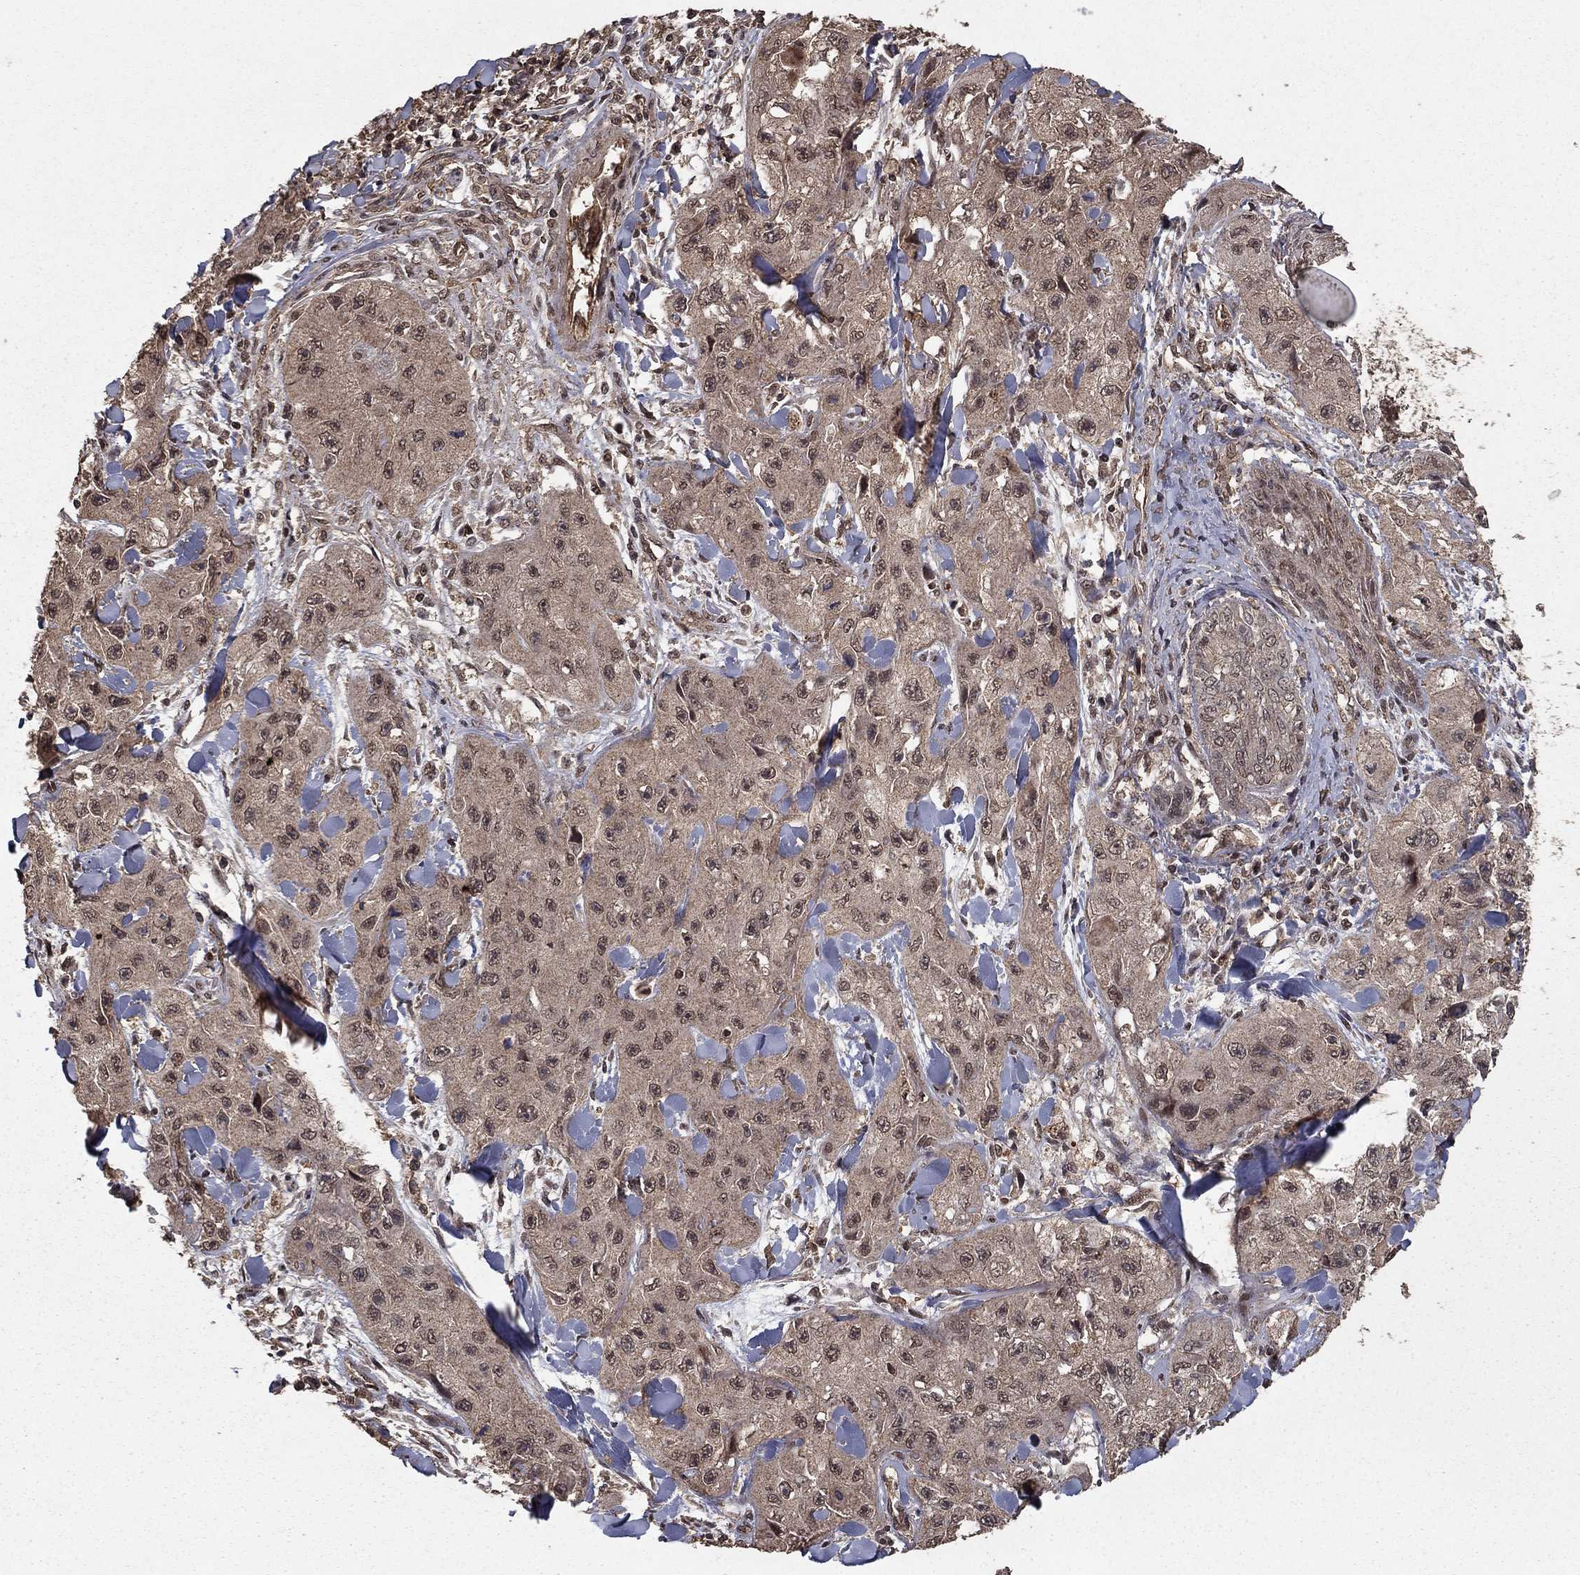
{"staining": {"intensity": "weak", "quantity": "25%-75%", "location": "cytoplasmic/membranous"}, "tissue": "skin cancer", "cell_type": "Tumor cells", "image_type": "cancer", "snomed": [{"axis": "morphology", "description": "Squamous cell carcinoma, NOS"}, {"axis": "topography", "description": "Skin"}, {"axis": "topography", "description": "Subcutis"}], "caption": "Human skin cancer stained with a brown dye exhibits weak cytoplasmic/membranous positive positivity in approximately 25%-75% of tumor cells.", "gene": "PRDM1", "patient": {"sex": "male", "age": 73}}